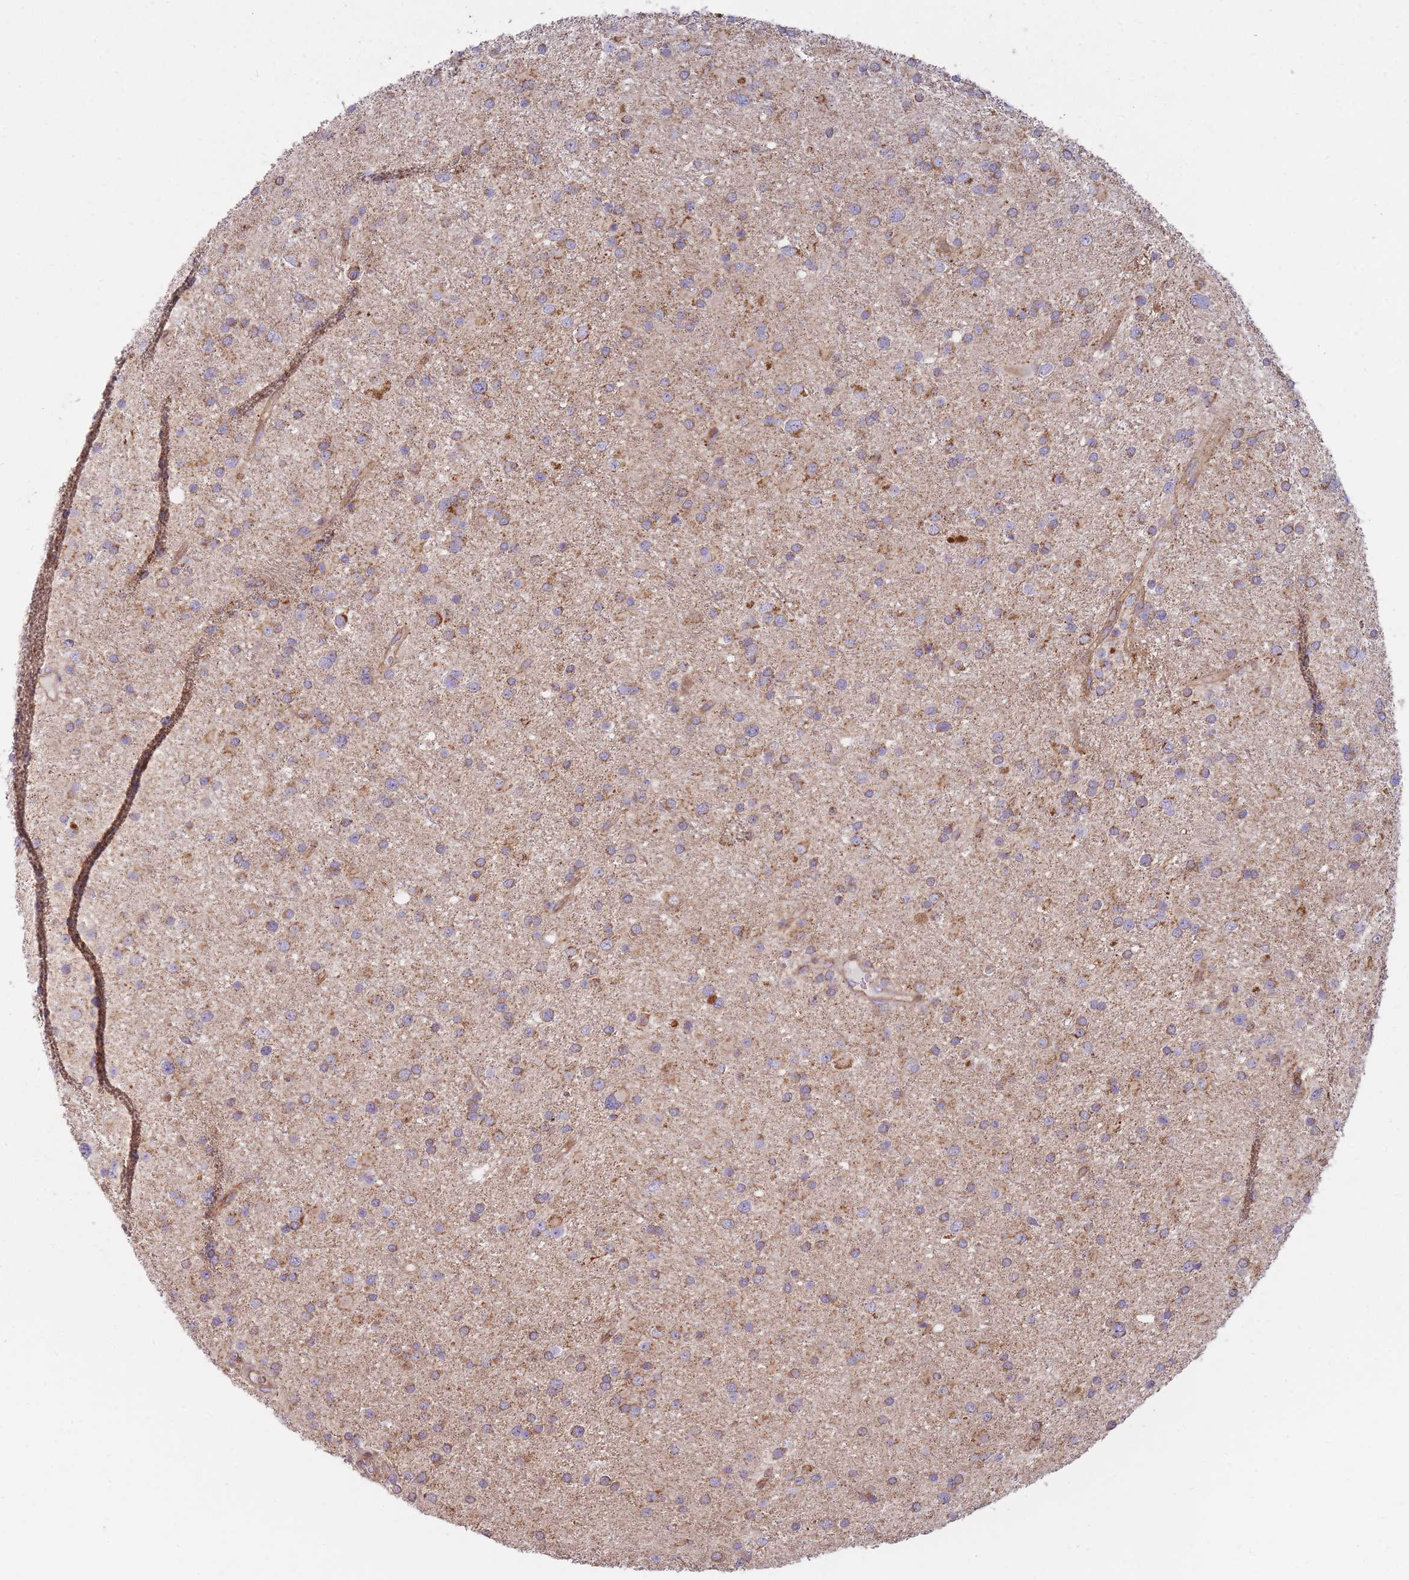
{"staining": {"intensity": "moderate", "quantity": "25%-75%", "location": "cytoplasmic/membranous"}, "tissue": "glioma", "cell_type": "Tumor cells", "image_type": "cancer", "snomed": [{"axis": "morphology", "description": "Glioma, malignant, Low grade"}, {"axis": "topography", "description": "Brain"}], "caption": "A photomicrograph showing moderate cytoplasmic/membranous staining in about 25%-75% of tumor cells in glioma, as visualized by brown immunohistochemical staining.", "gene": "NDUFA9", "patient": {"sex": "female", "age": 32}}